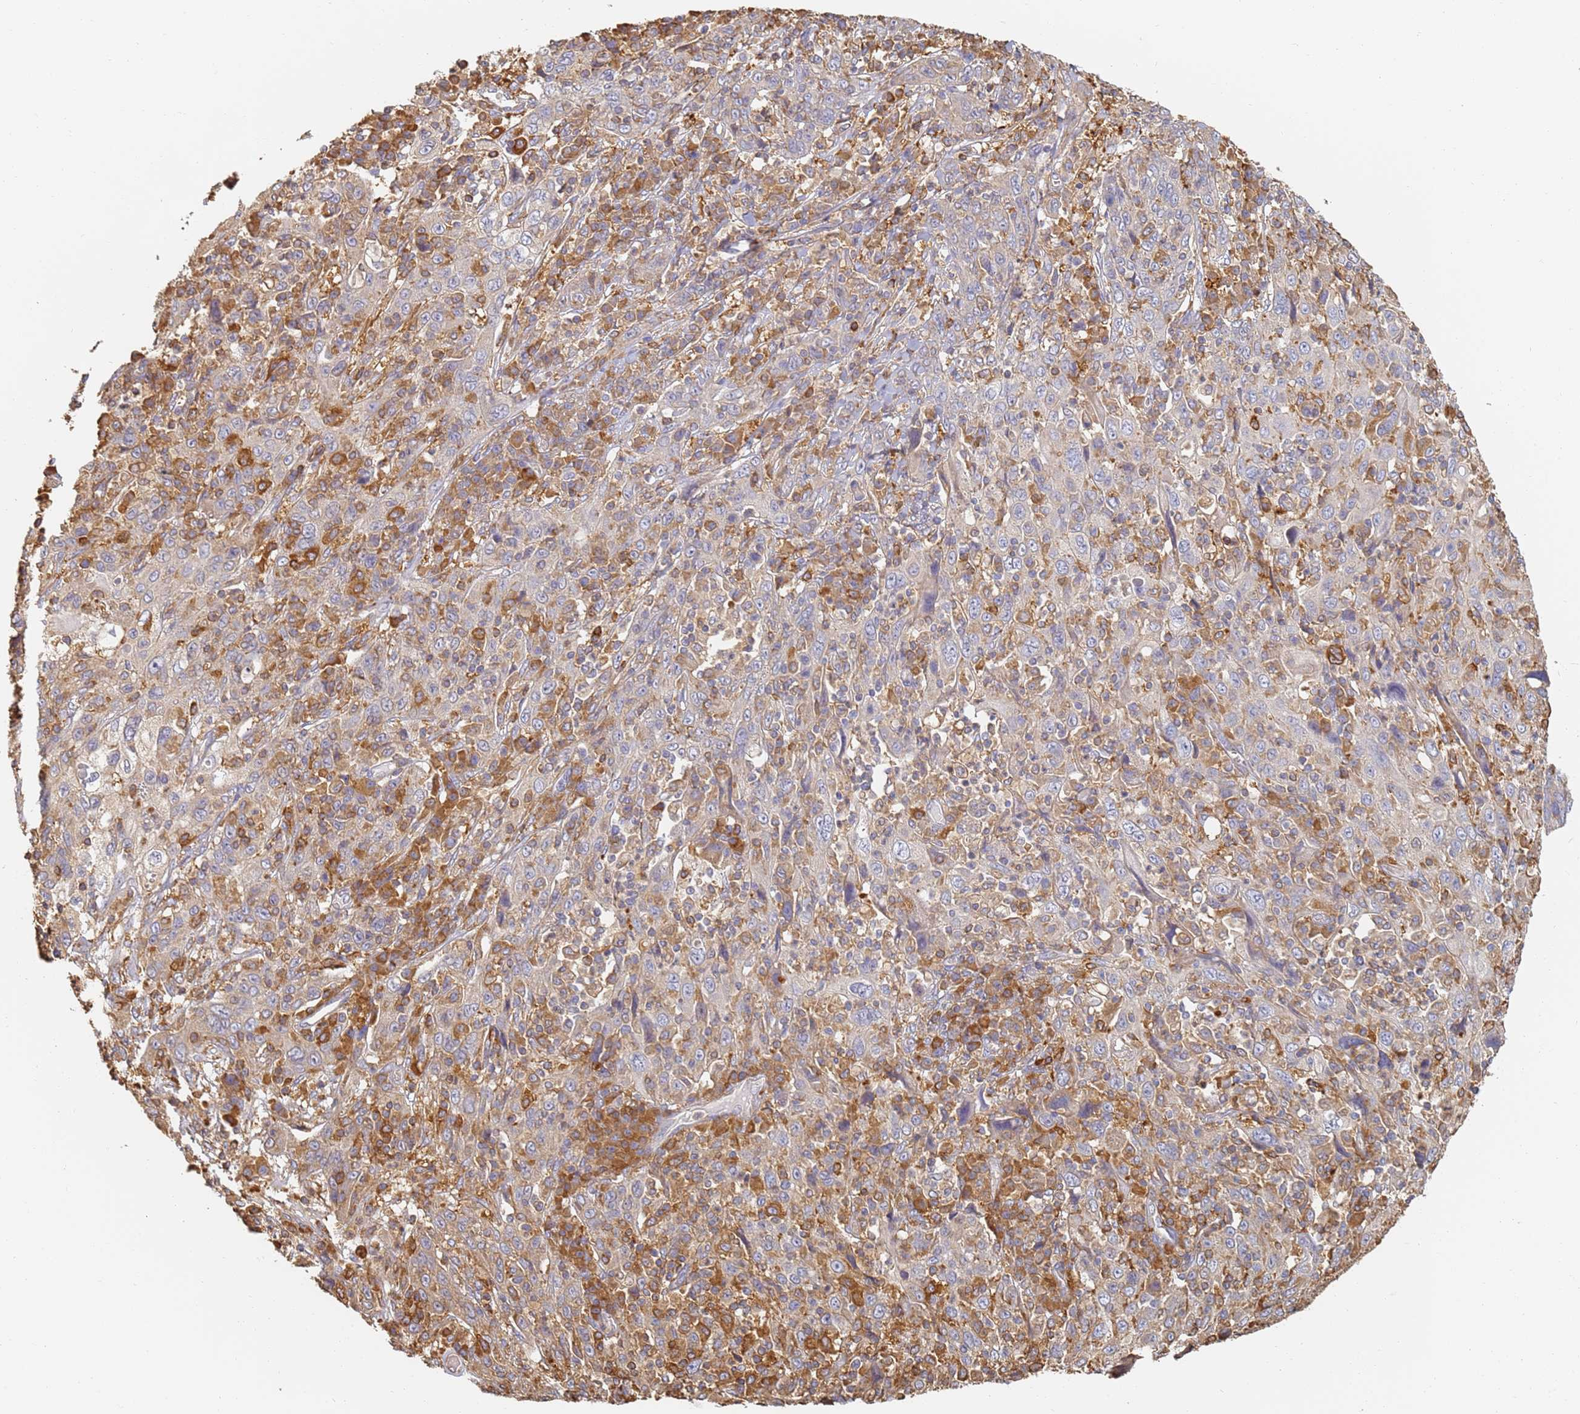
{"staining": {"intensity": "negative", "quantity": "none", "location": "none"}, "tissue": "cervical cancer", "cell_type": "Tumor cells", "image_type": "cancer", "snomed": [{"axis": "morphology", "description": "Squamous cell carcinoma, NOS"}, {"axis": "topography", "description": "Cervix"}], "caption": "Micrograph shows no significant protein staining in tumor cells of cervical squamous cell carcinoma. Nuclei are stained in blue.", "gene": "BIN2", "patient": {"sex": "female", "age": 46}}